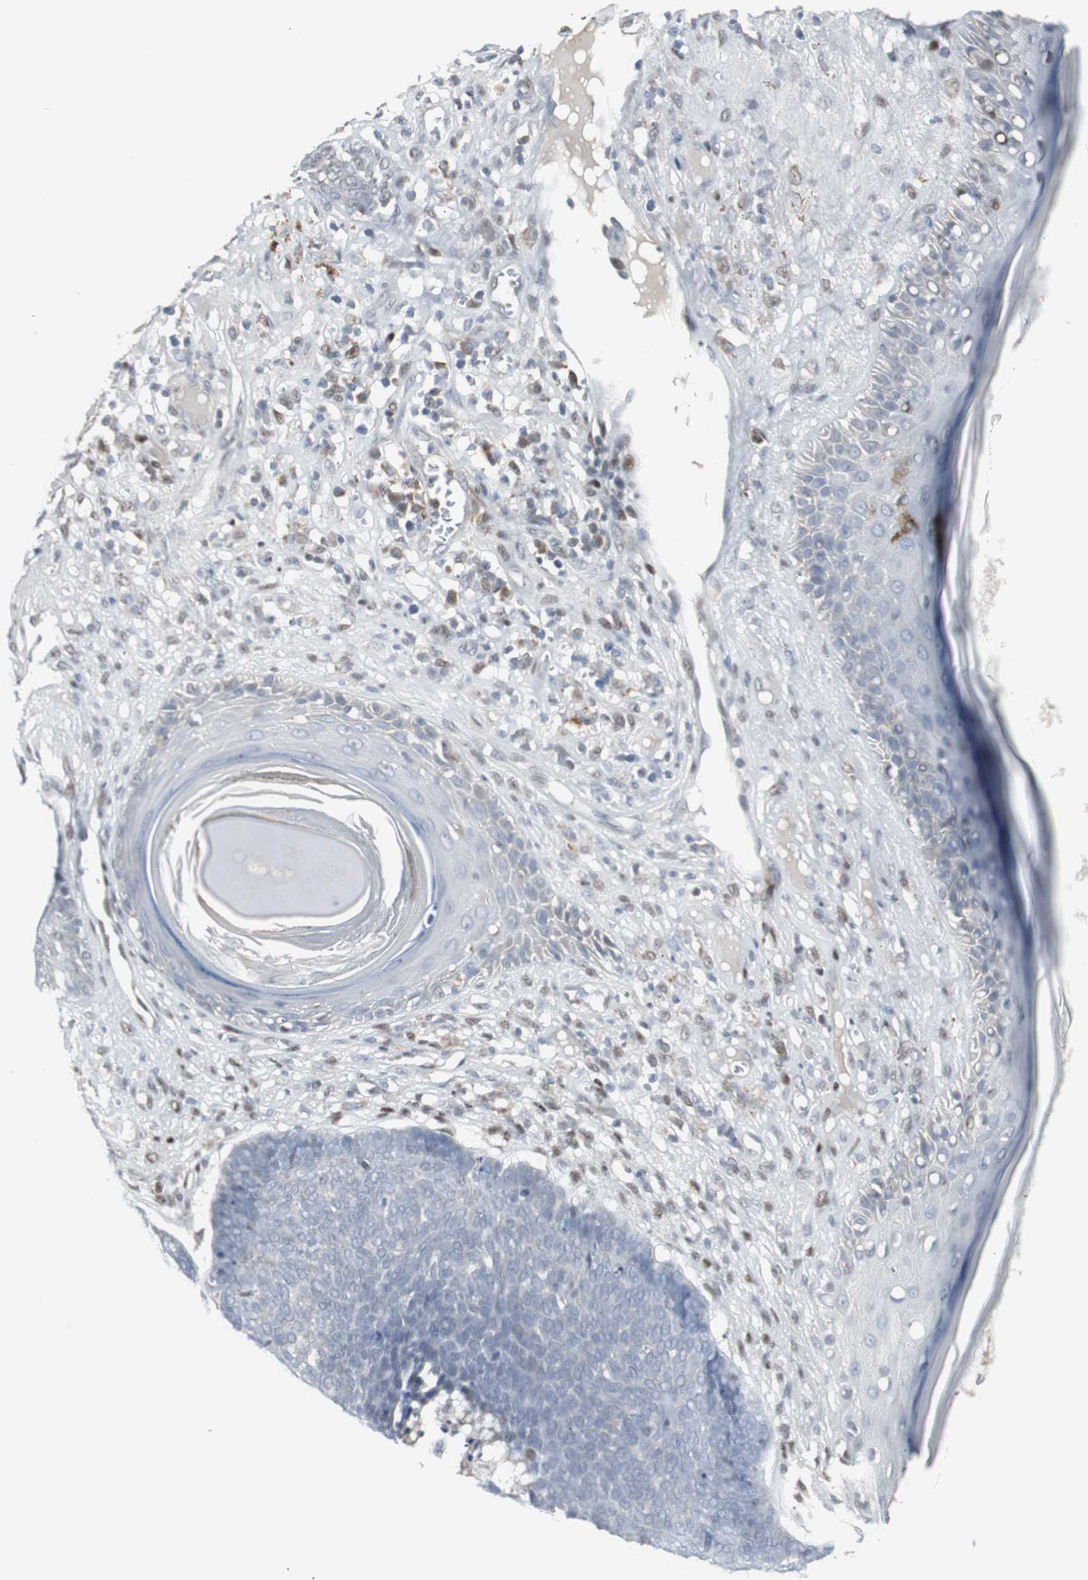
{"staining": {"intensity": "negative", "quantity": "none", "location": "none"}, "tissue": "skin cancer", "cell_type": "Tumor cells", "image_type": "cancer", "snomed": [{"axis": "morphology", "description": "Basal cell carcinoma"}, {"axis": "topography", "description": "Skin"}], "caption": "This is a photomicrograph of IHC staining of skin cancer (basal cell carcinoma), which shows no positivity in tumor cells. Brightfield microscopy of immunohistochemistry stained with DAB (3,3'-diaminobenzidine) (brown) and hematoxylin (blue), captured at high magnification.", "gene": "GRK2", "patient": {"sex": "male", "age": 84}}